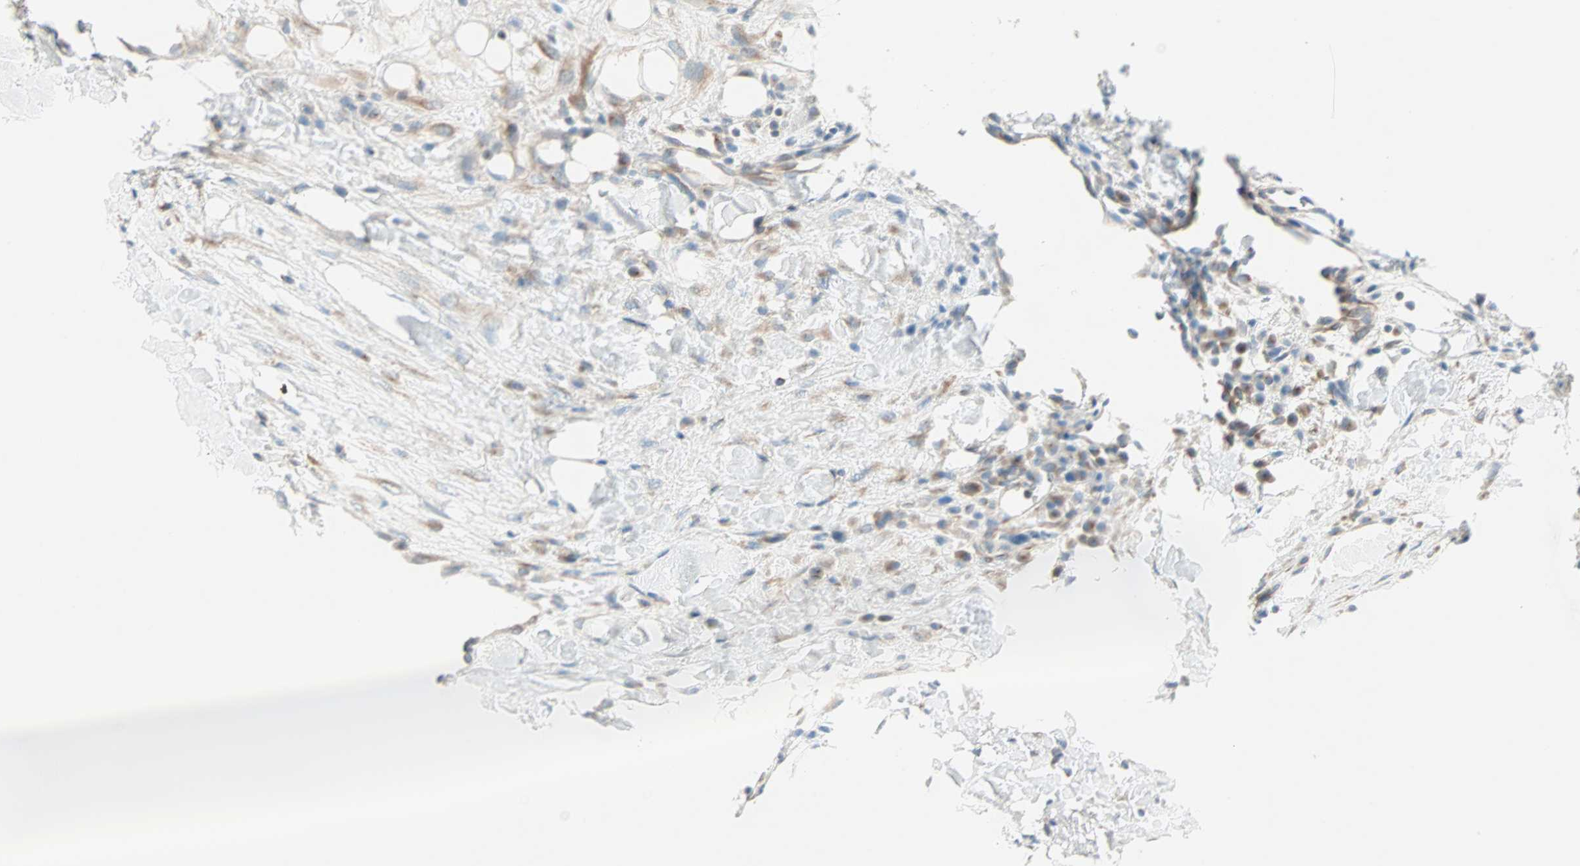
{"staining": {"intensity": "weak", "quantity": ">75%", "location": "cytoplasmic/membranous"}, "tissue": "breast cancer", "cell_type": "Tumor cells", "image_type": "cancer", "snomed": [{"axis": "morphology", "description": "Duct carcinoma"}, {"axis": "topography", "description": "Breast"}], "caption": "High-magnification brightfield microscopy of breast intraductal carcinoma stained with DAB (3,3'-diaminobenzidine) (brown) and counterstained with hematoxylin (blue). tumor cells exhibit weak cytoplasmic/membranous expression is present in approximately>75% of cells.", "gene": "SULT1C2", "patient": {"sex": "female", "age": 37}}